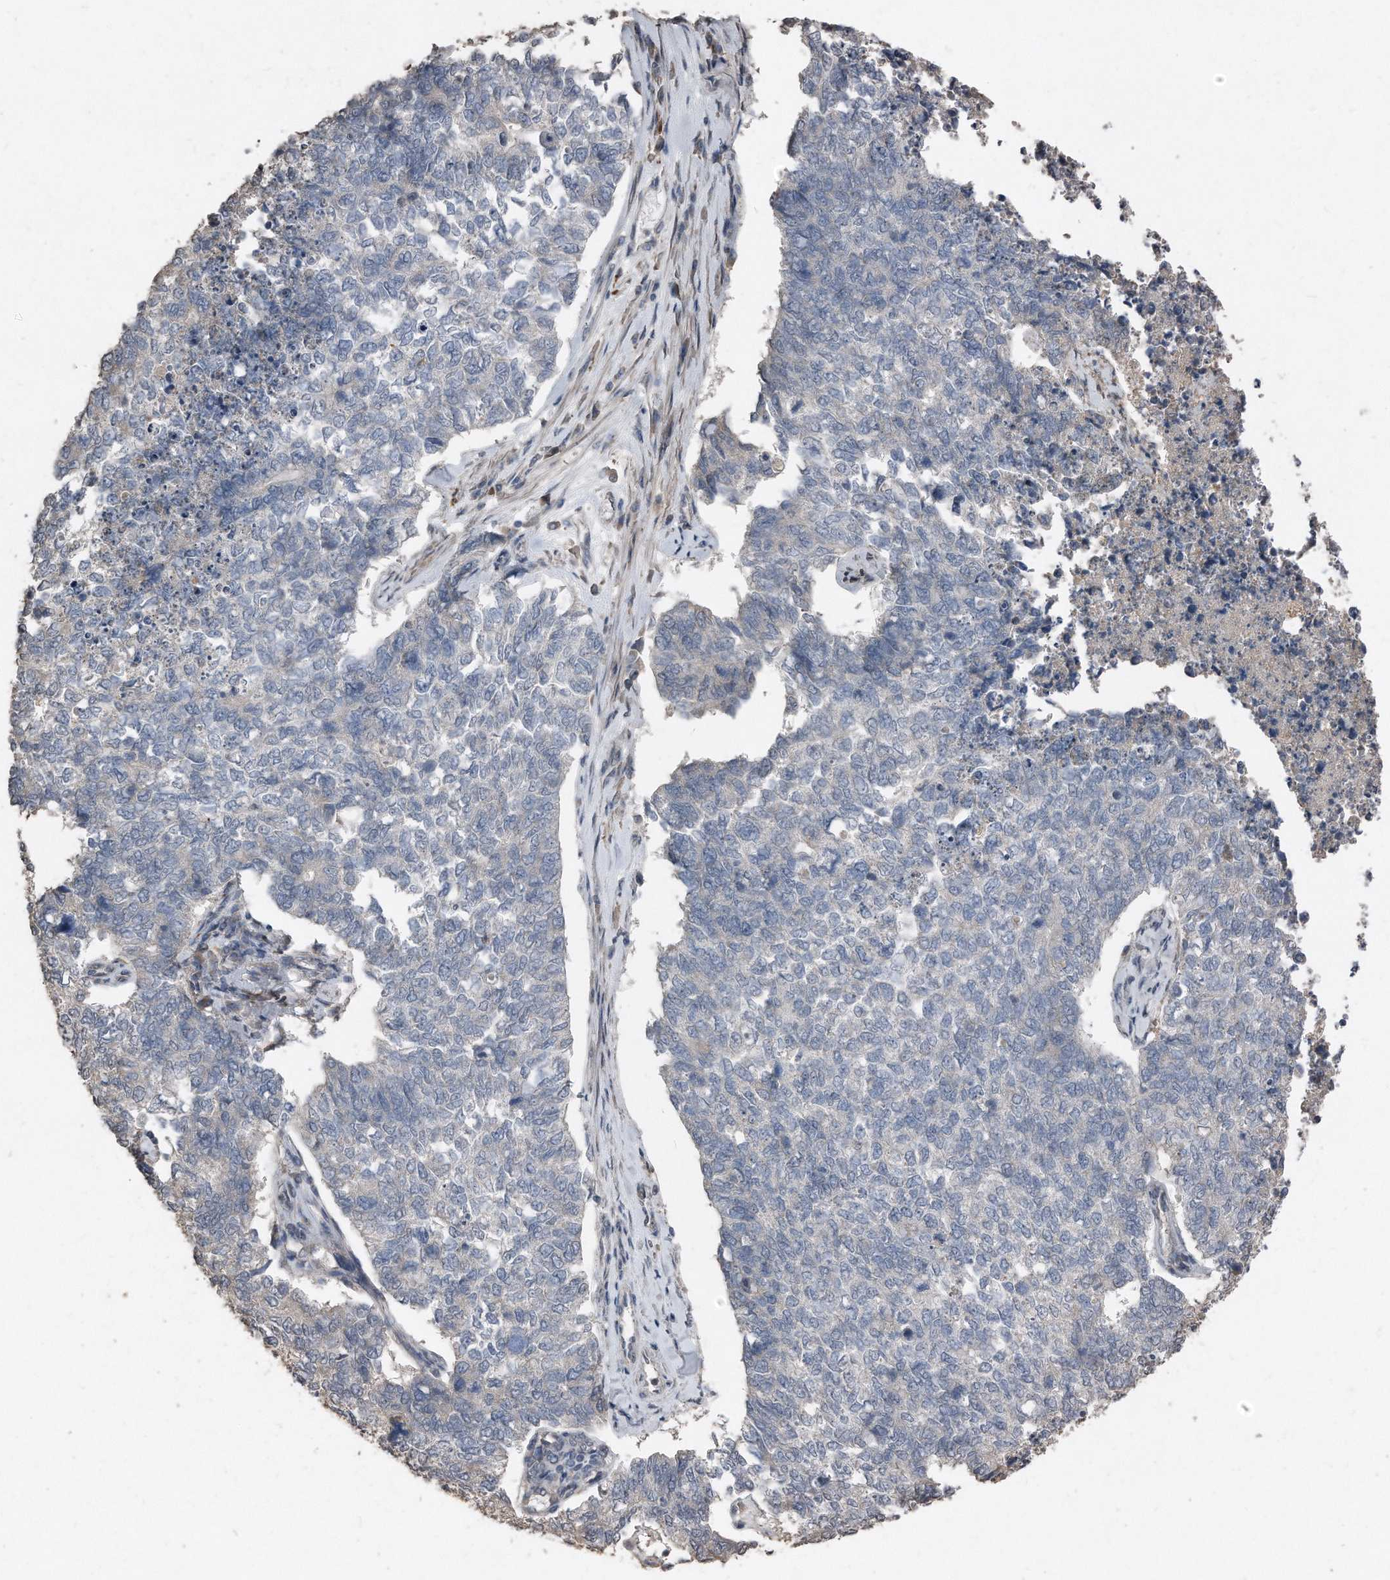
{"staining": {"intensity": "negative", "quantity": "none", "location": "none"}, "tissue": "cervical cancer", "cell_type": "Tumor cells", "image_type": "cancer", "snomed": [{"axis": "morphology", "description": "Squamous cell carcinoma, NOS"}, {"axis": "topography", "description": "Cervix"}], "caption": "High magnification brightfield microscopy of cervical cancer (squamous cell carcinoma) stained with DAB (3,3'-diaminobenzidine) (brown) and counterstained with hematoxylin (blue): tumor cells show no significant staining.", "gene": "ANKRD10", "patient": {"sex": "female", "age": 63}}